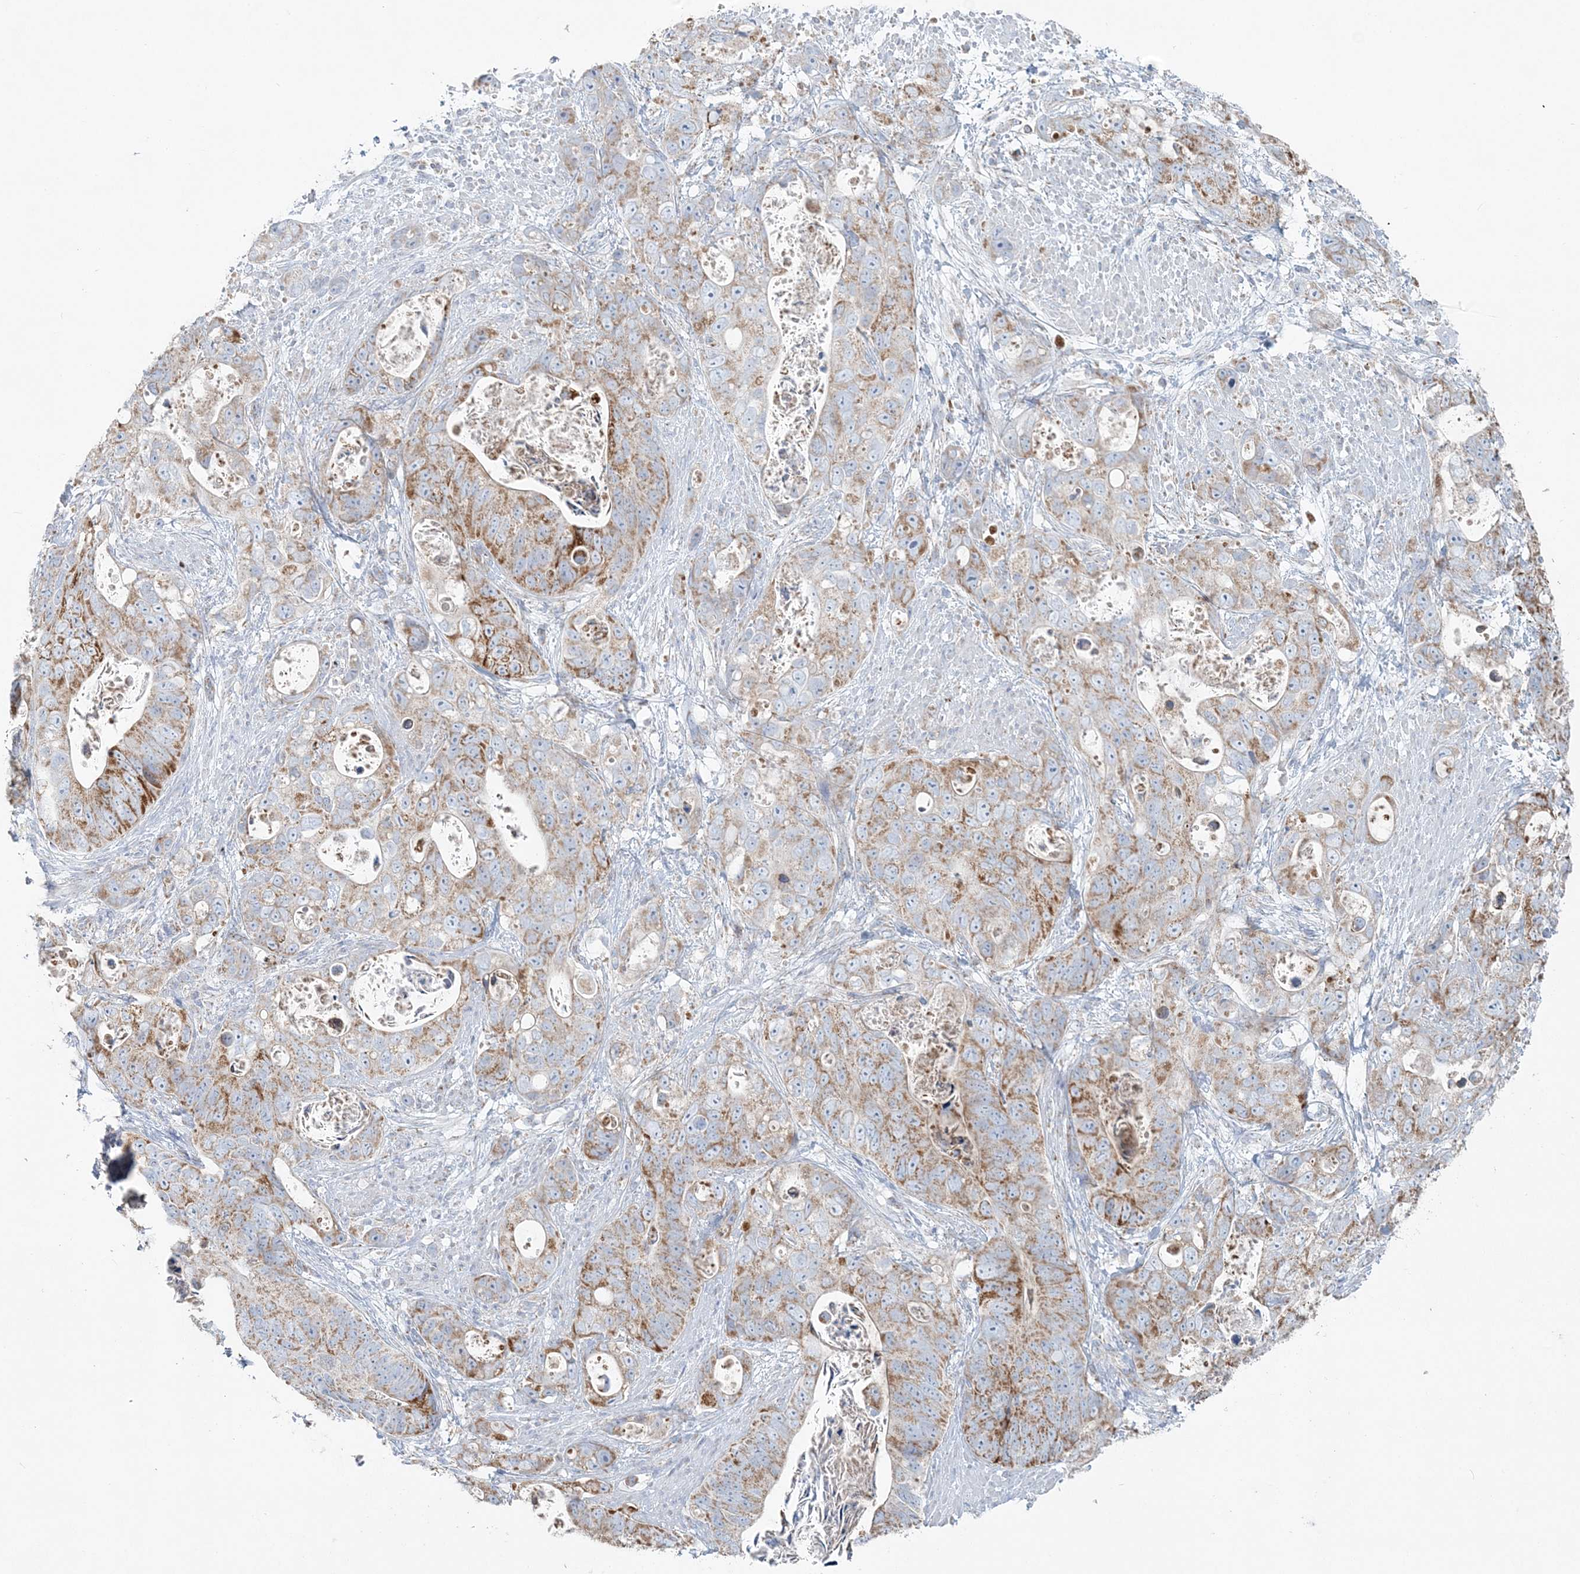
{"staining": {"intensity": "moderate", "quantity": ">75%", "location": "cytoplasmic/membranous"}, "tissue": "stomach cancer", "cell_type": "Tumor cells", "image_type": "cancer", "snomed": [{"axis": "morphology", "description": "Adenocarcinoma, NOS"}, {"axis": "topography", "description": "Stomach"}], "caption": "Protein expression analysis of human stomach adenocarcinoma reveals moderate cytoplasmic/membranous expression in approximately >75% of tumor cells. (DAB (3,3'-diaminobenzidine) IHC, brown staining for protein, blue staining for nuclei).", "gene": "PCCB", "patient": {"sex": "female", "age": 89}}